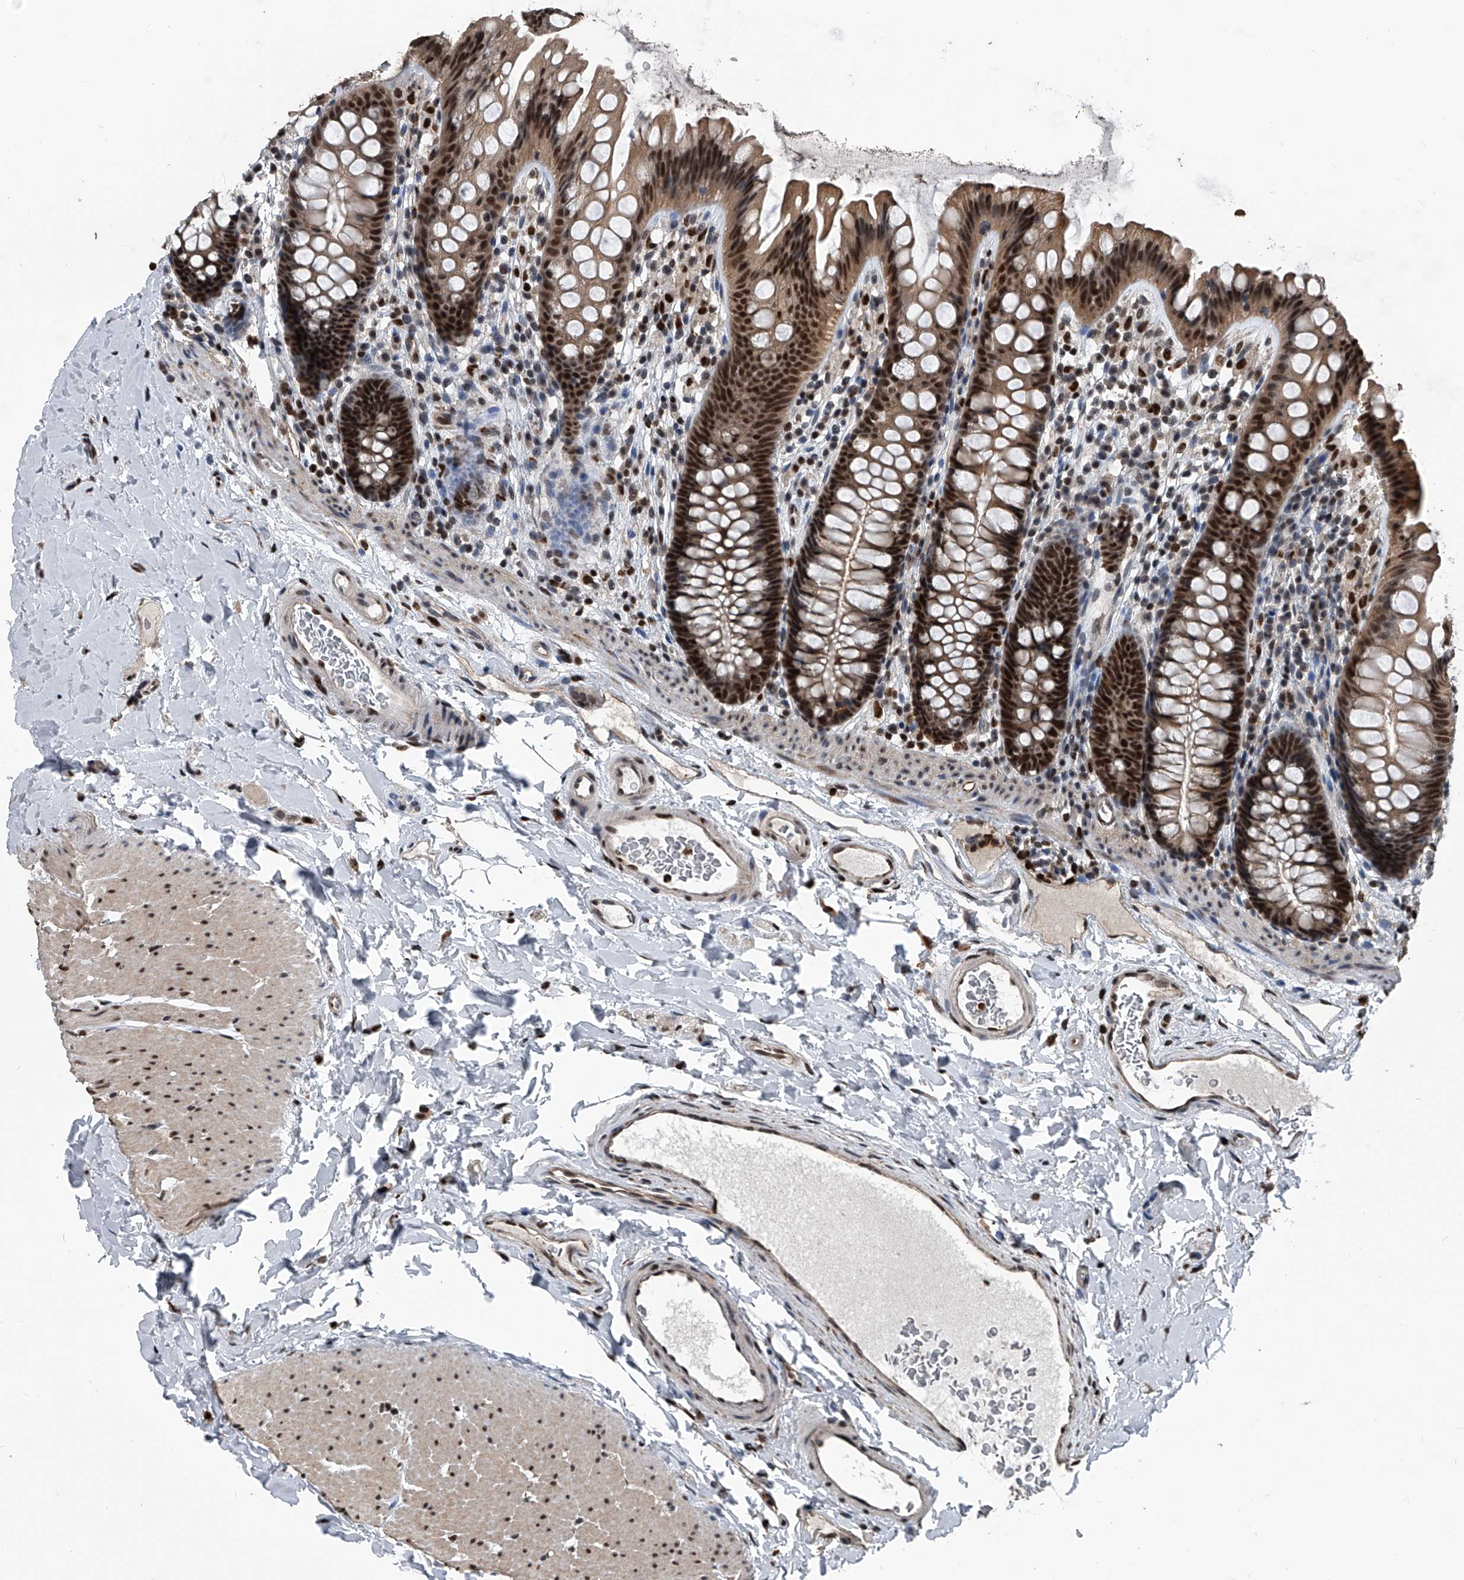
{"staining": {"intensity": "strong", "quantity": ">75%", "location": "nuclear"}, "tissue": "colon", "cell_type": "Endothelial cells", "image_type": "normal", "snomed": [{"axis": "morphology", "description": "Normal tissue, NOS"}, {"axis": "topography", "description": "Colon"}], "caption": "Immunohistochemical staining of normal human colon demonstrates high levels of strong nuclear positivity in approximately >75% of endothelial cells. (DAB IHC, brown staining for protein, blue staining for nuclei).", "gene": "FKBP5", "patient": {"sex": "female", "age": 62}}